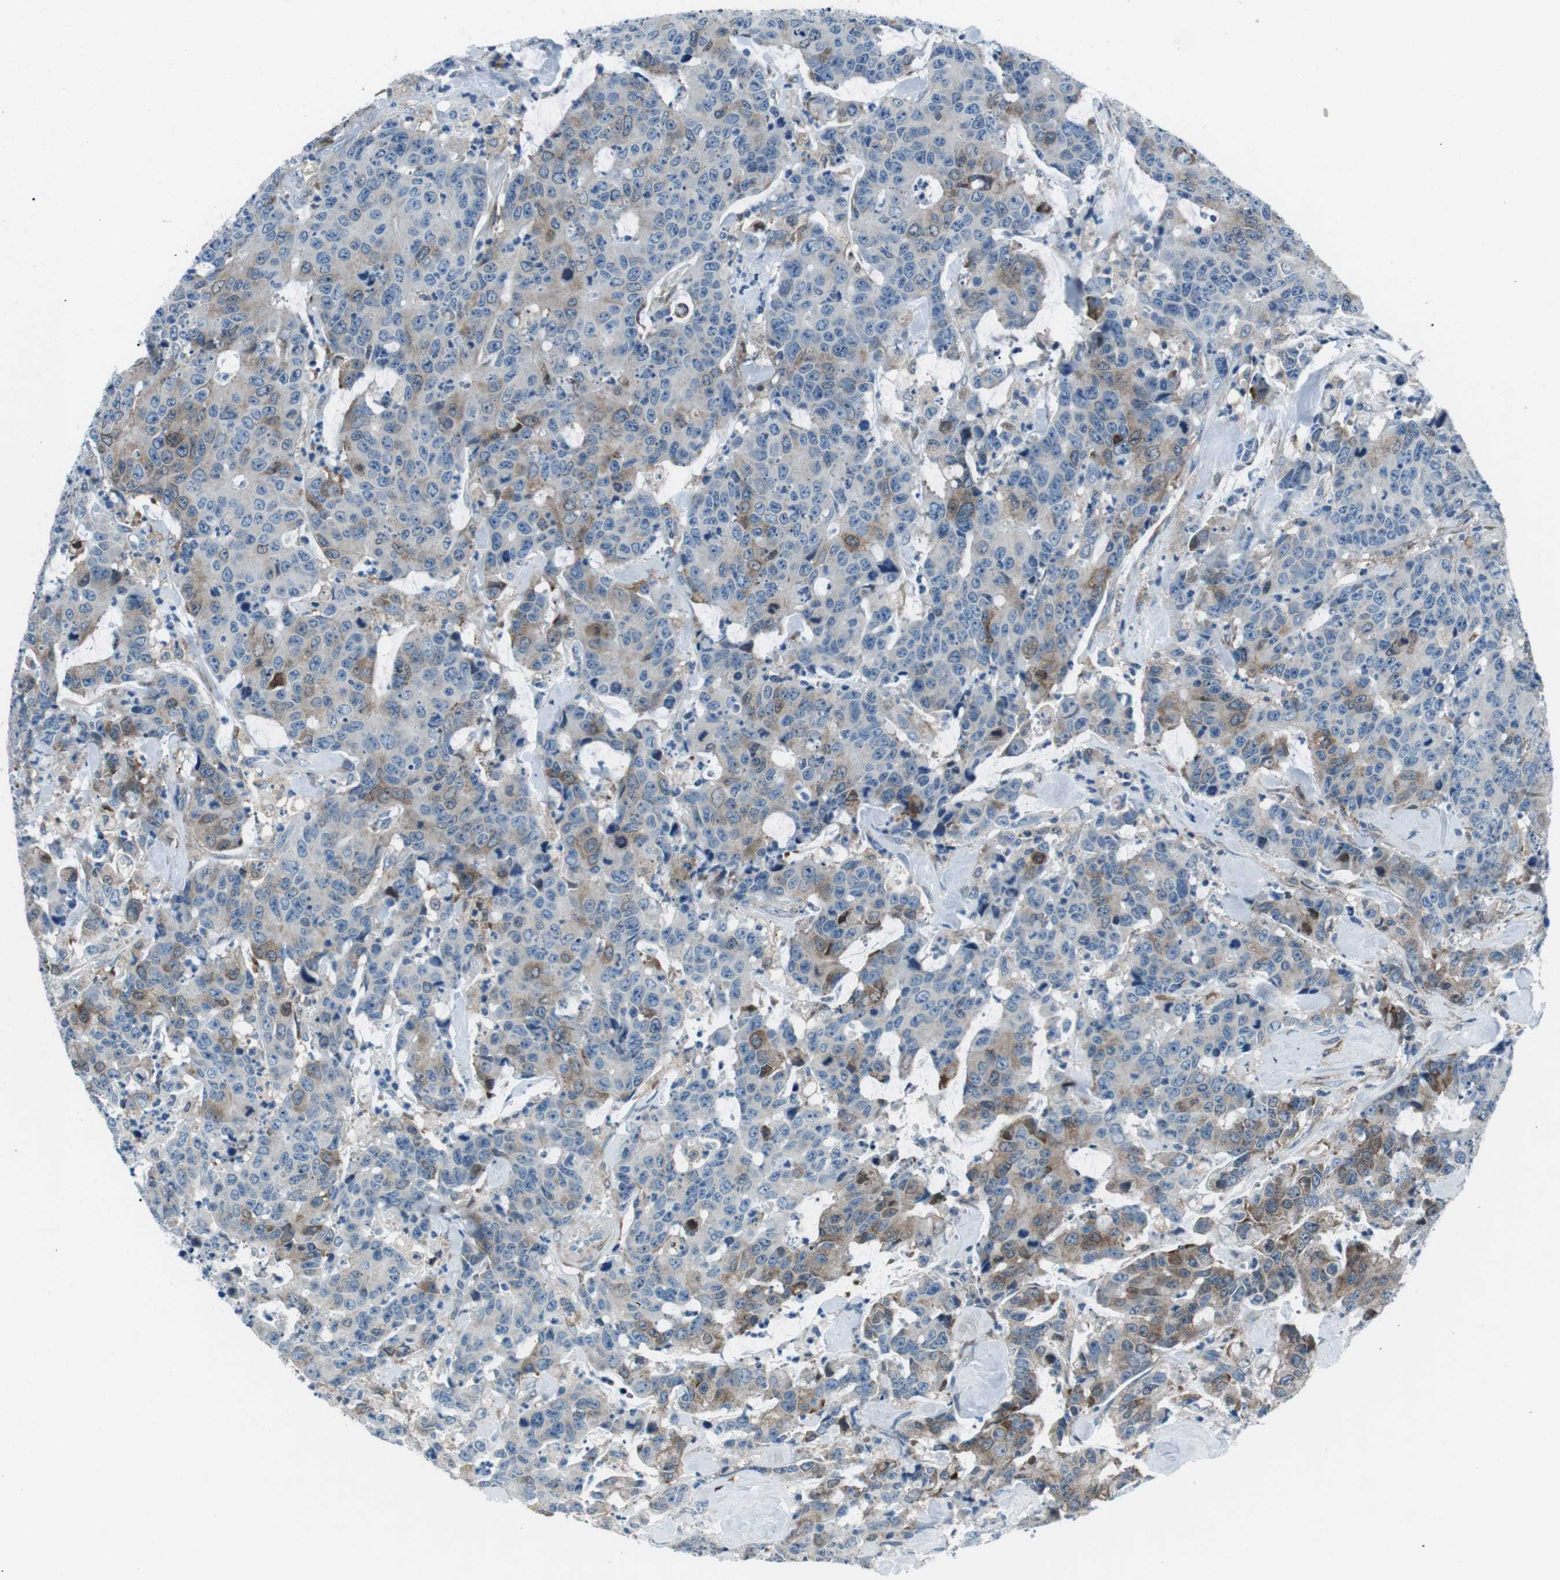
{"staining": {"intensity": "weak", "quantity": "<25%", "location": "cytoplasmic/membranous"}, "tissue": "colorectal cancer", "cell_type": "Tumor cells", "image_type": "cancer", "snomed": [{"axis": "morphology", "description": "Adenocarcinoma, NOS"}, {"axis": "topography", "description": "Colon"}], "caption": "Colorectal cancer (adenocarcinoma) stained for a protein using immunohistochemistry (IHC) displays no positivity tumor cells.", "gene": "BLNK", "patient": {"sex": "female", "age": 86}}